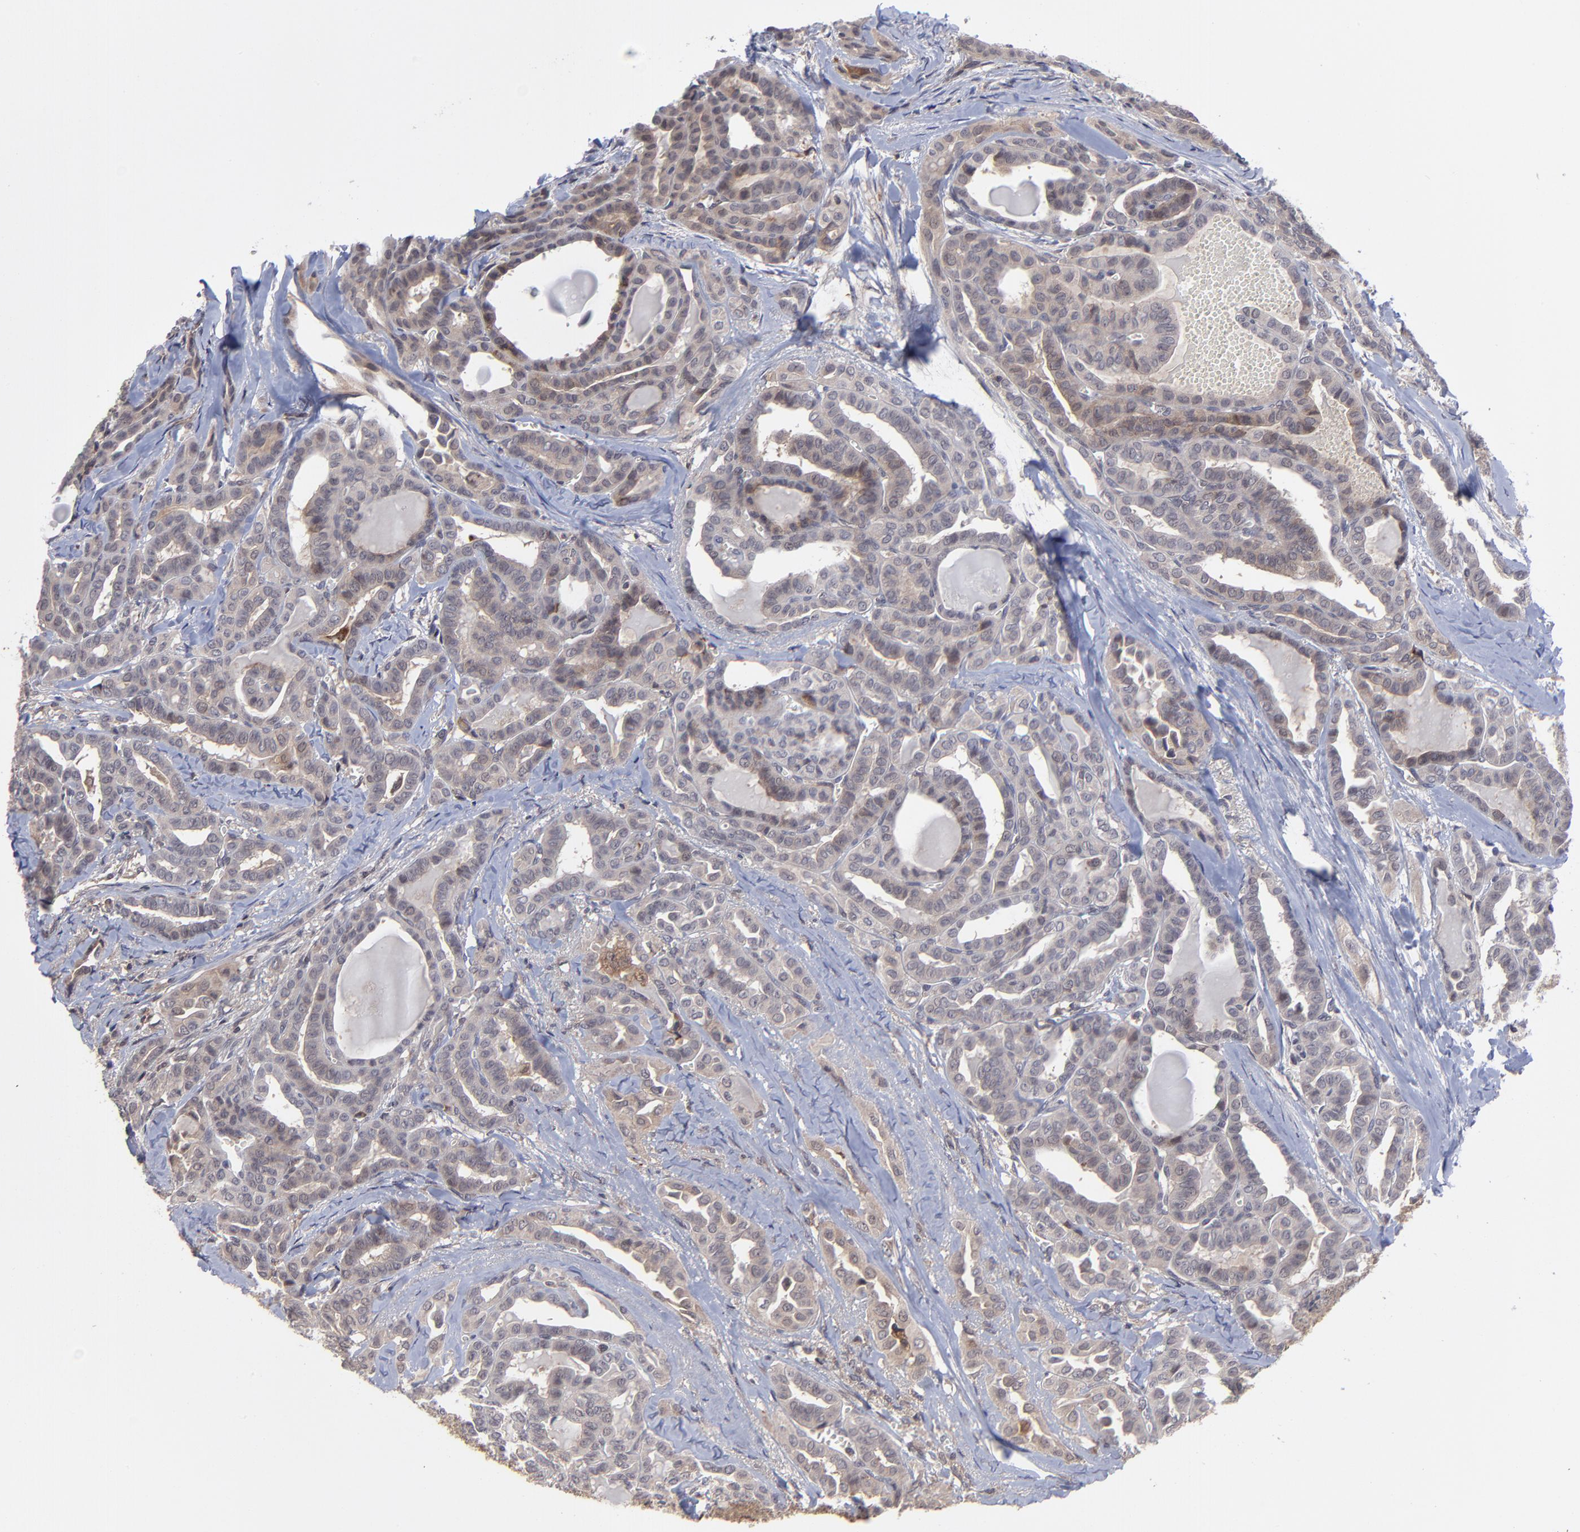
{"staining": {"intensity": "moderate", "quantity": "25%-75%", "location": "cytoplasmic/membranous"}, "tissue": "thyroid cancer", "cell_type": "Tumor cells", "image_type": "cancer", "snomed": [{"axis": "morphology", "description": "Carcinoma, NOS"}, {"axis": "topography", "description": "Thyroid gland"}], "caption": "The image reveals immunohistochemical staining of thyroid carcinoma. There is moderate cytoplasmic/membranous positivity is appreciated in about 25%-75% of tumor cells. (DAB (3,3'-diaminobenzidine) IHC with brightfield microscopy, high magnification).", "gene": "UBE2L6", "patient": {"sex": "female", "age": 91}}